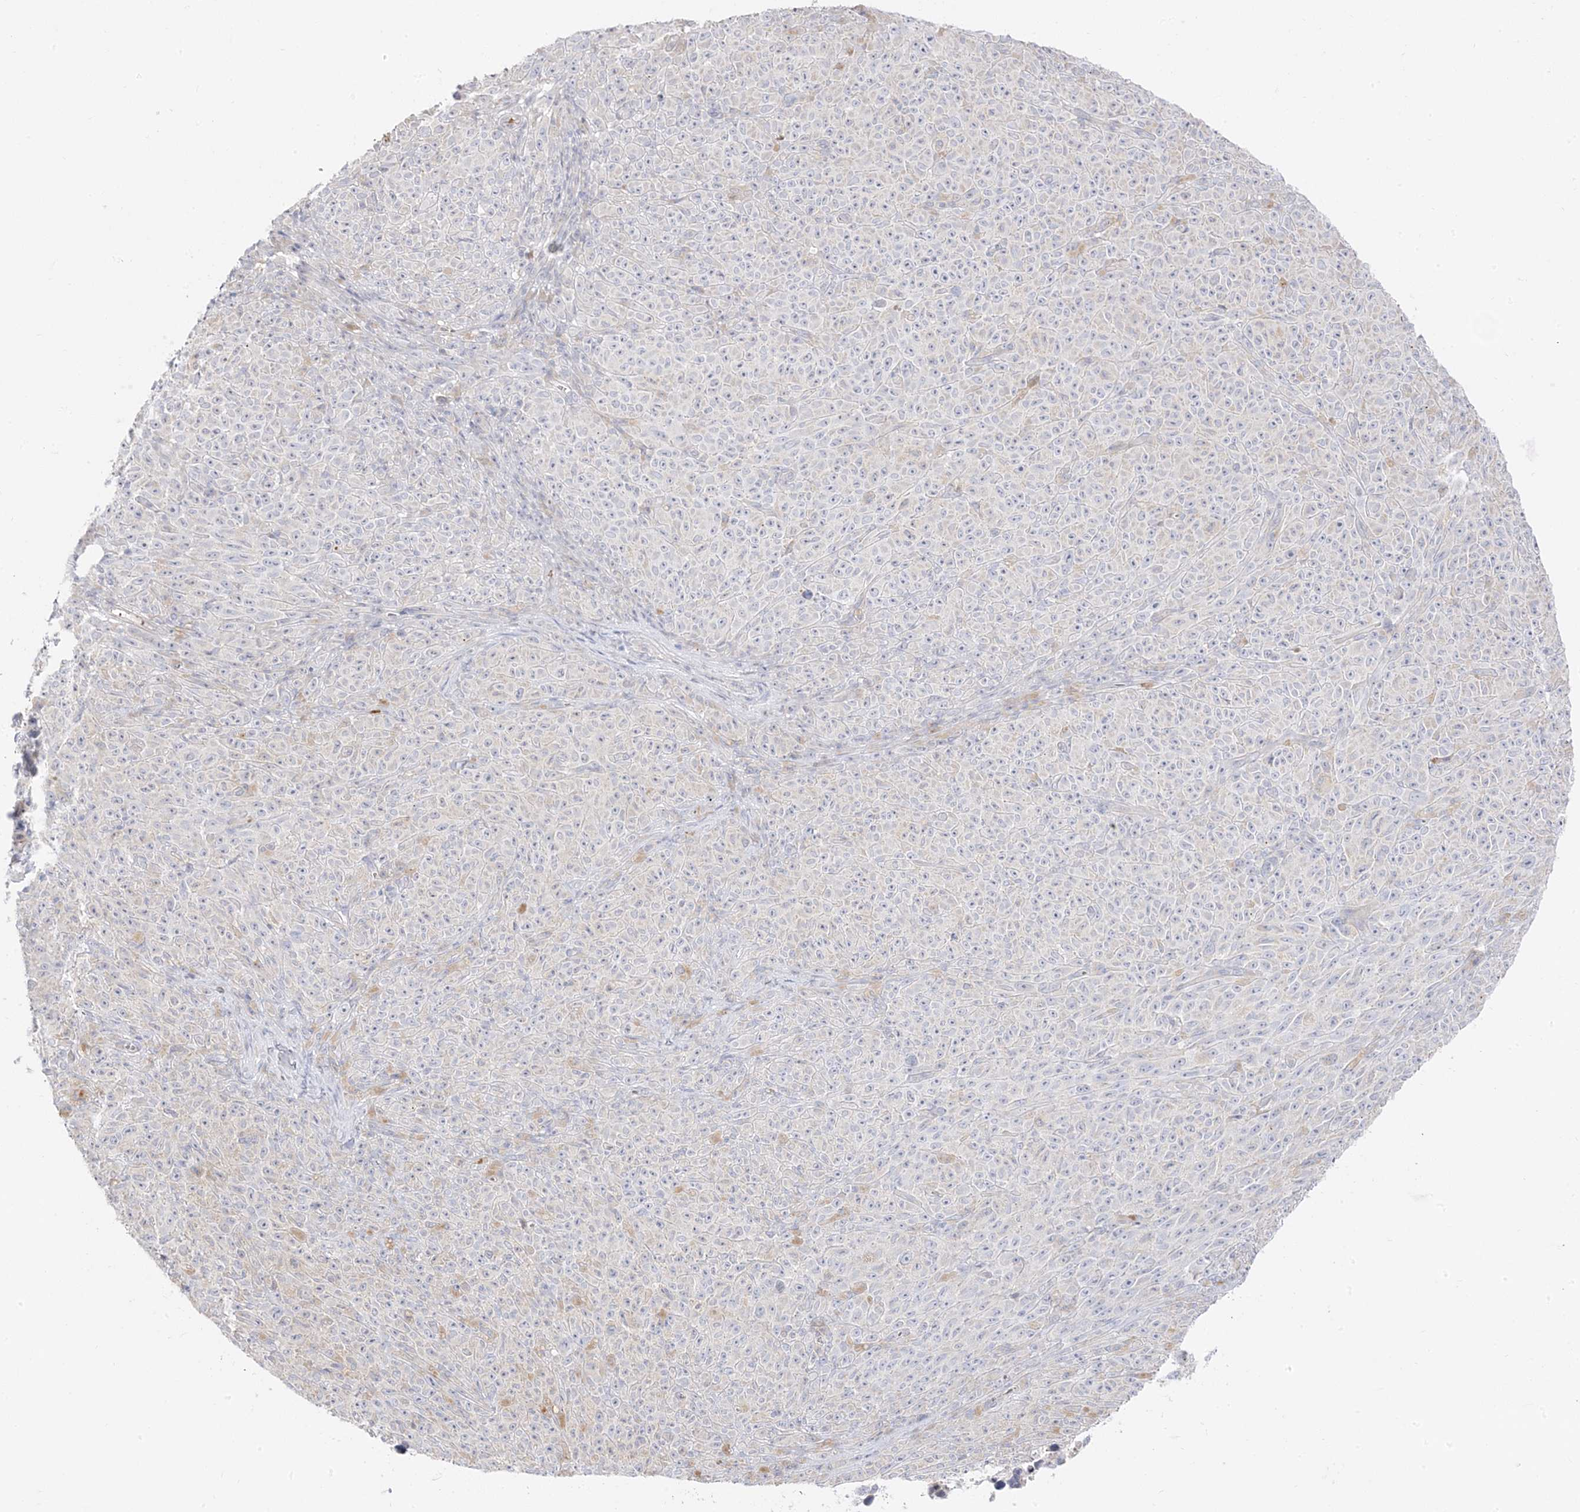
{"staining": {"intensity": "negative", "quantity": "none", "location": "none"}, "tissue": "melanoma", "cell_type": "Tumor cells", "image_type": "cancer", "snomed": [{"axis": "morphology", "description": "Malignant melanoma, NOS"}, {"axis": "topography", "description": "Skin"}], "caption": "This is an immunohistochemistry histopathology image of human melanoma. There is no expression in tumor cells.", "gene": "TRANK1", "patient": {"sex": "female", "age": 82}}